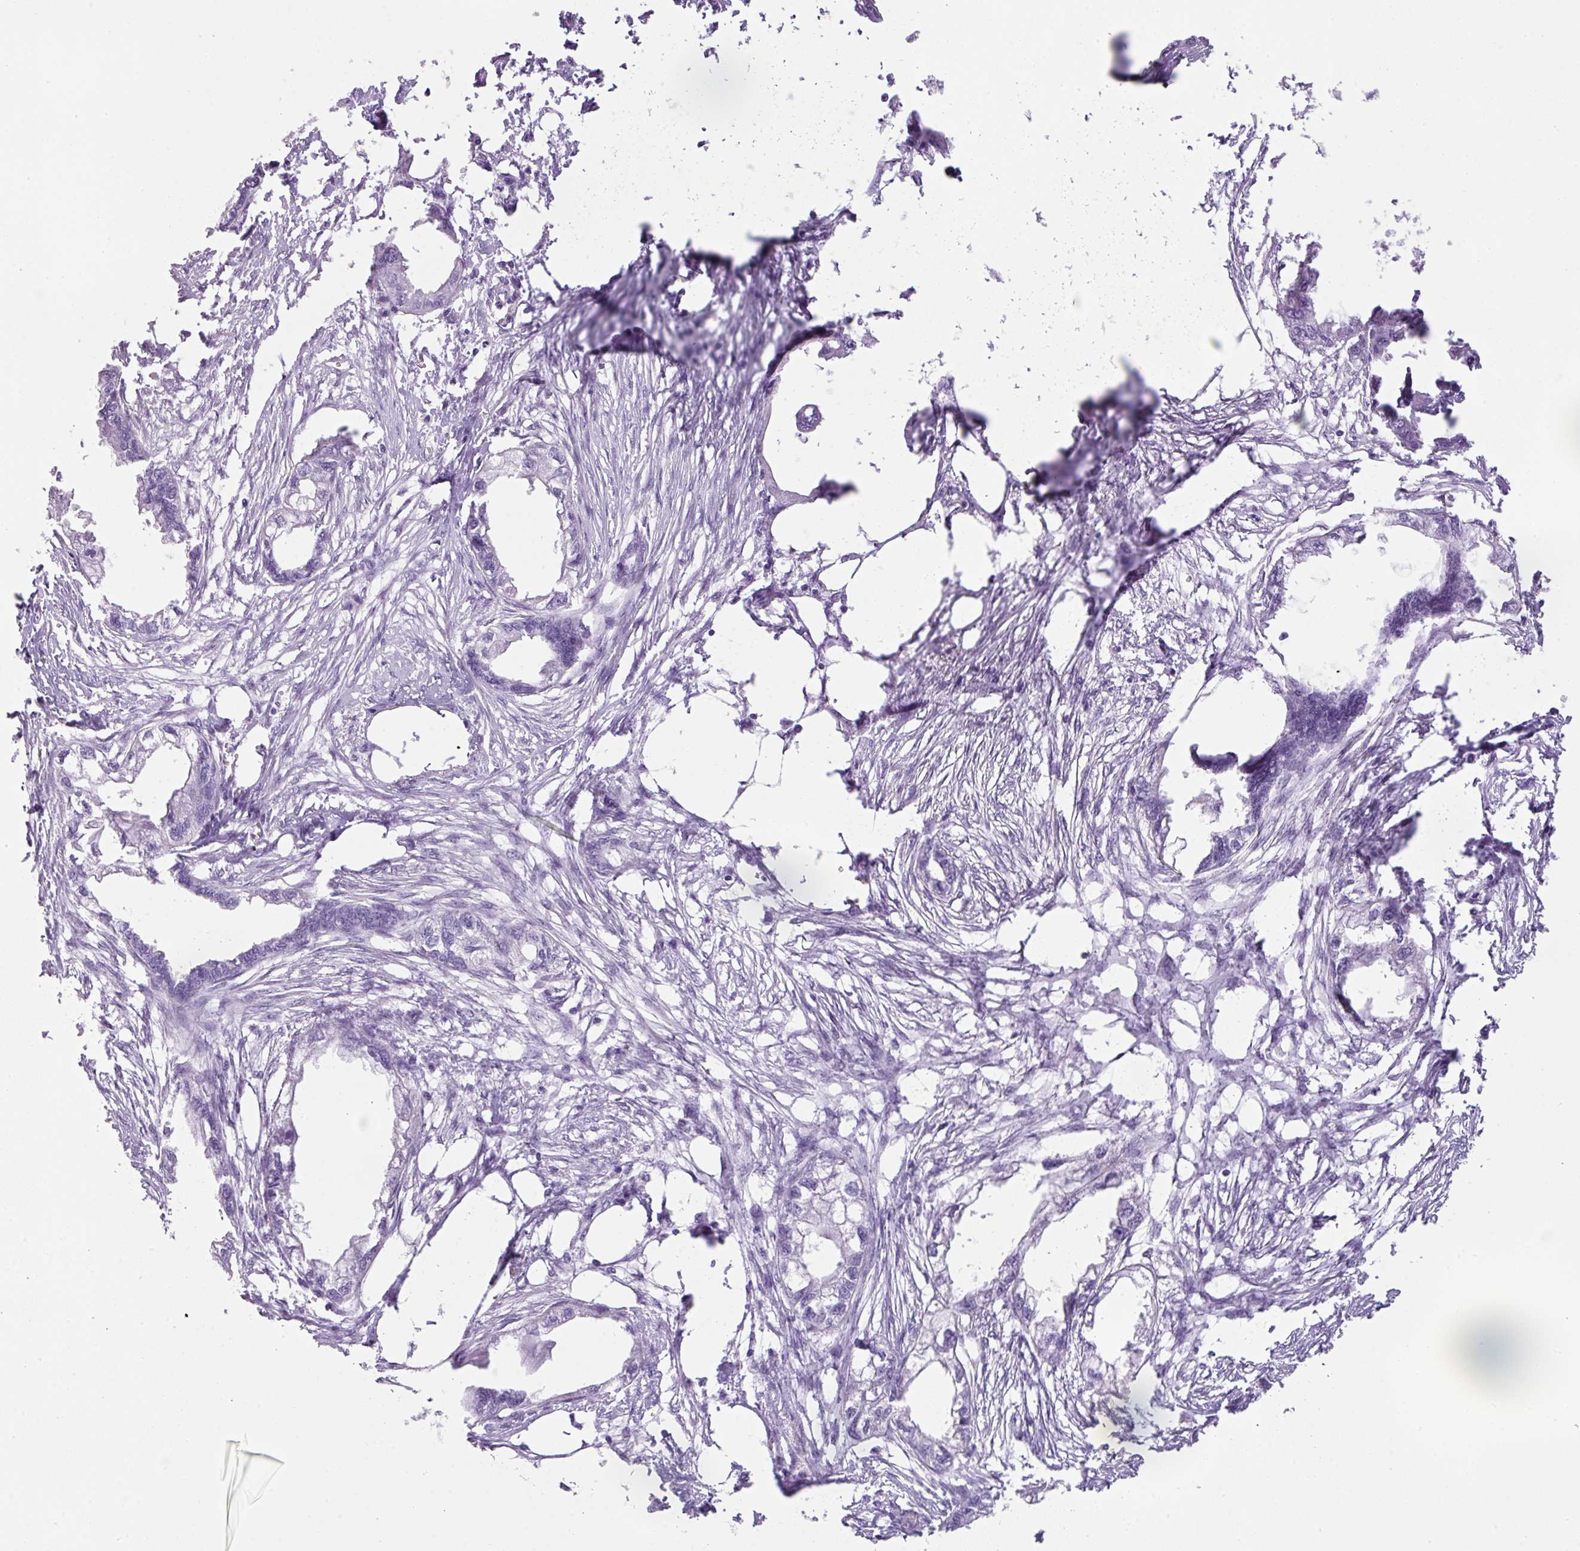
{"staining": {"intensity": "negative", "quantity": "none", "location": "none"}, "tissue": "endometrial cancer", "cell_type": "Tumor cells", "image_type": "cancer", "snomed": [{"axis": "morphology", "description": "Adenocarcinoma, NOS"}, {"axis": "morphology", "description": "Adenocarcinoma, metastatic, NOS"}, {"axis": "topography", "description": "Adipose tissue"}, {"axis": "topography", "description": "Endometrium"}], "caption": "IHC photomicrograph of neoplastic tissue: endometrial metastatic adenocarcinoma stained with DAB exhibits no significant protein positivity in tumor cells.", "gene": "TNP1", "patient": {"sex": "female", "age": 67}}